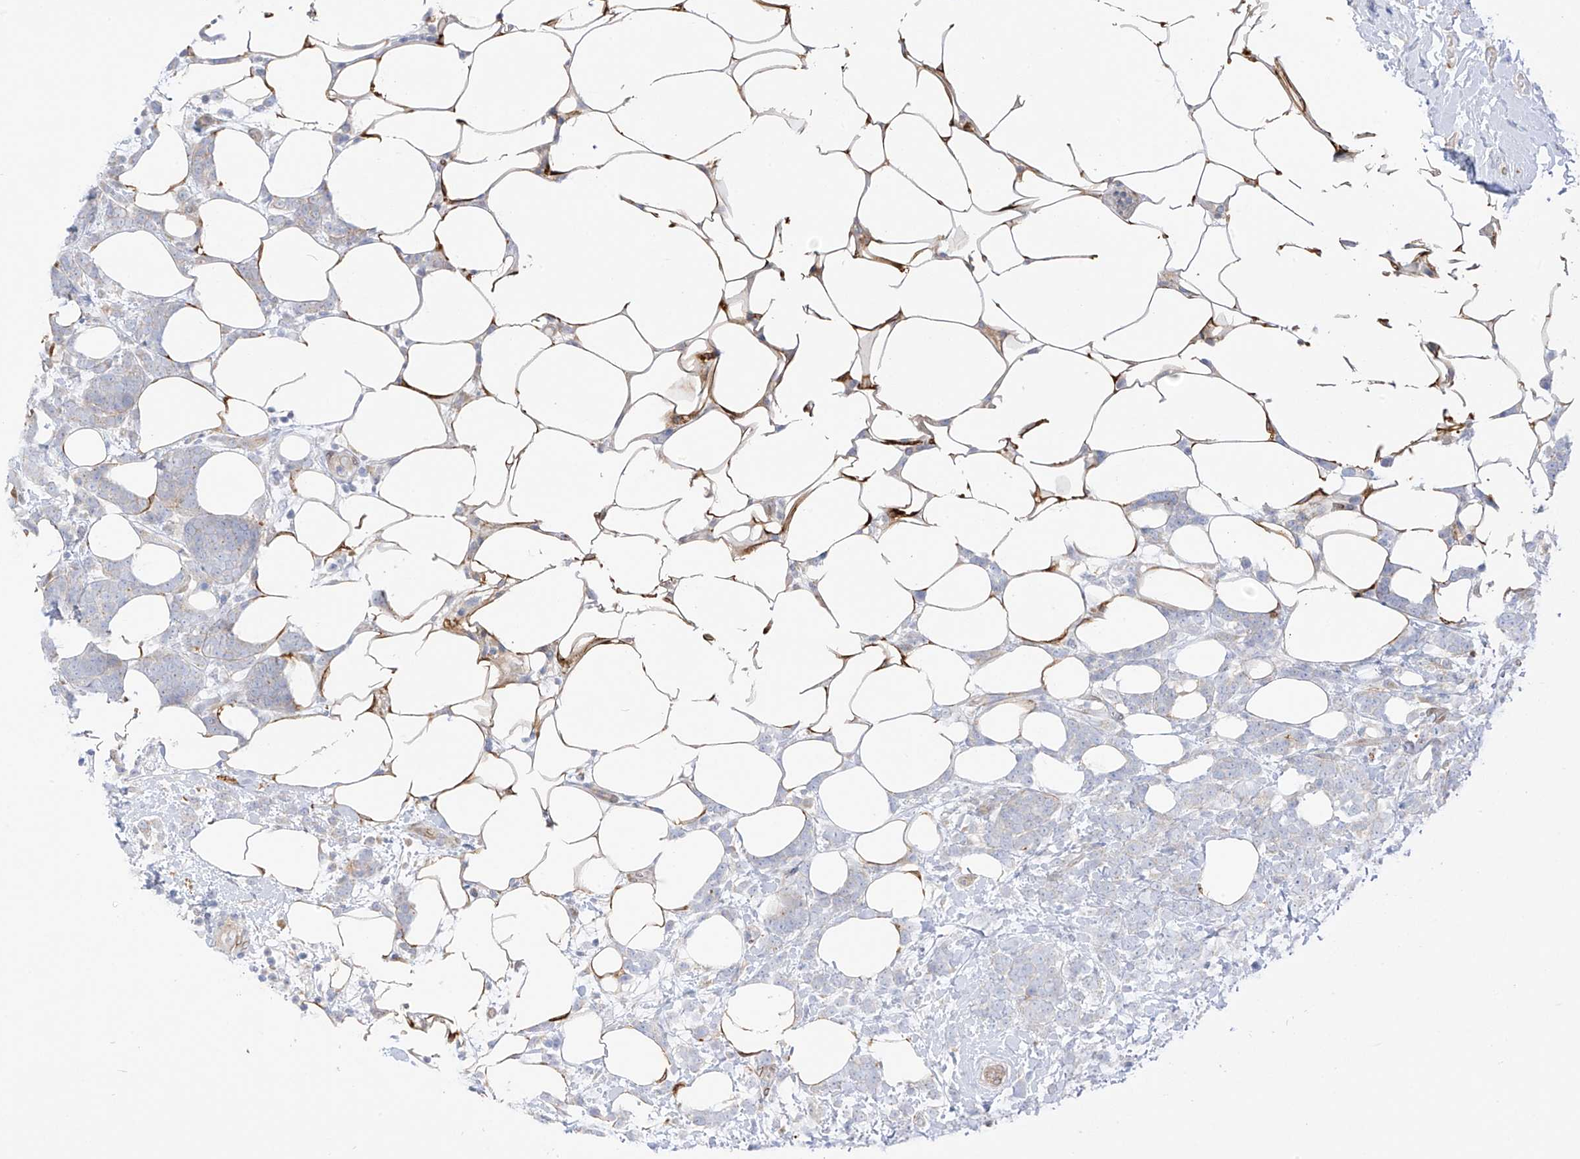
{"staining": {"intensity": "negative", "quantity": "none", "location": "none"}, "tissue": "breast cancer", "cell_type": "Tumor cells", "image_type": "cancer", "snomed": [{"axis": "morphology", "description": "Lobular carcinoma"}, {"axis": "topography", "description": "Breast"}], "caption": "This histopathology image is of breast lobular carcinoma stained with immunohistochemistry (IHC) to label a protein in brown with the nuclei are counter-stained blue. There is no positivity in tumor cells.", "gene": "PCYOX1", "patient": {"sex": "female", "age": 58}}